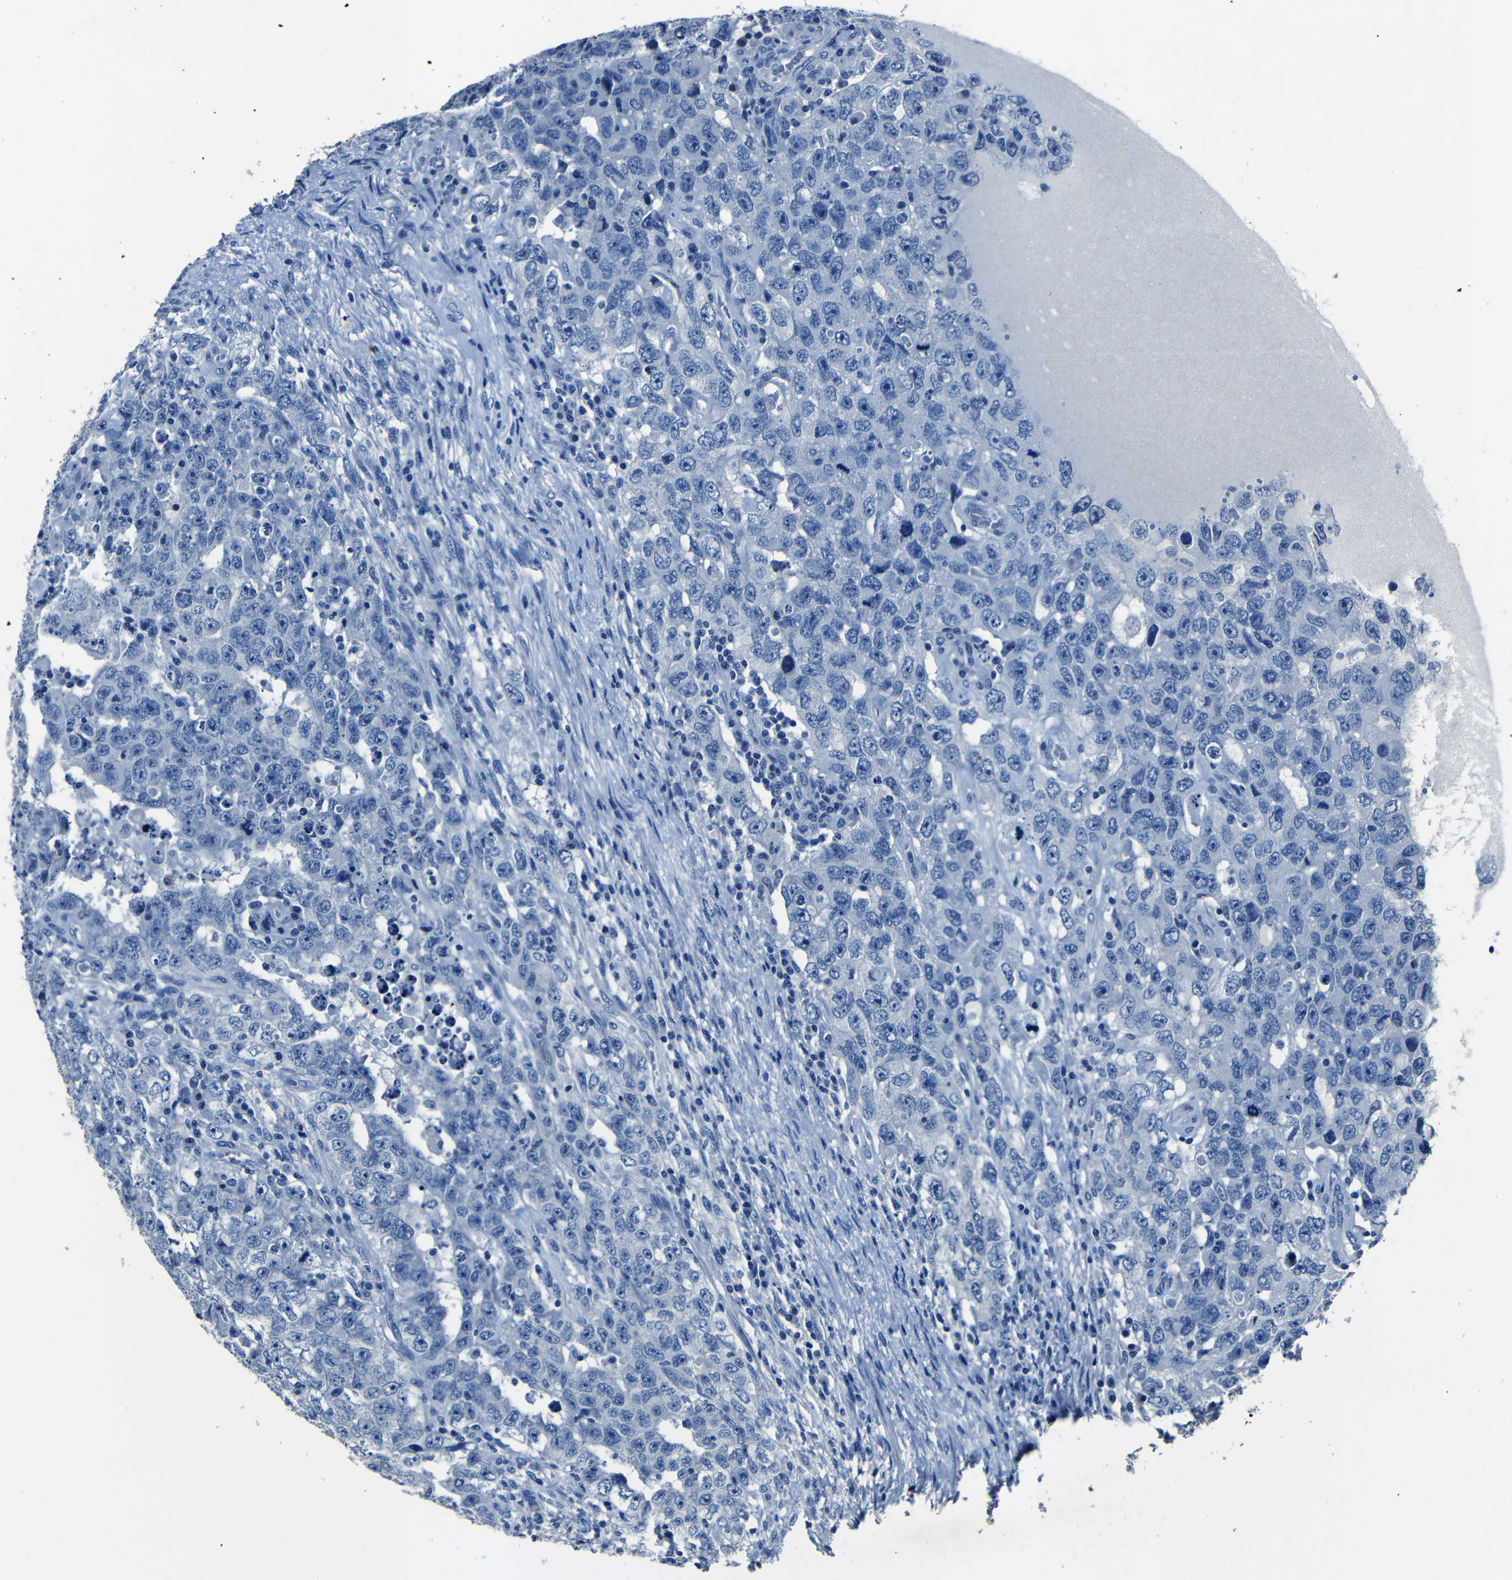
{"staining": {"intensity": "negative", "quantity": "none", "location": "none"}, "tissue": "testis cancer", "cell_type": "Tumor cells", "image_type": "cancer", "snomed": [{"axis": "morphology", "description": "Carcinoma, Embryonal, NOS"}, {"axis": "topography", "description": "Testis"}], "caption": "There is no significant positivity in tumor cells of testis embryonal carcinoma.", "gene": "NCMAP", "patient": {"sex": "male", "age": 26}}